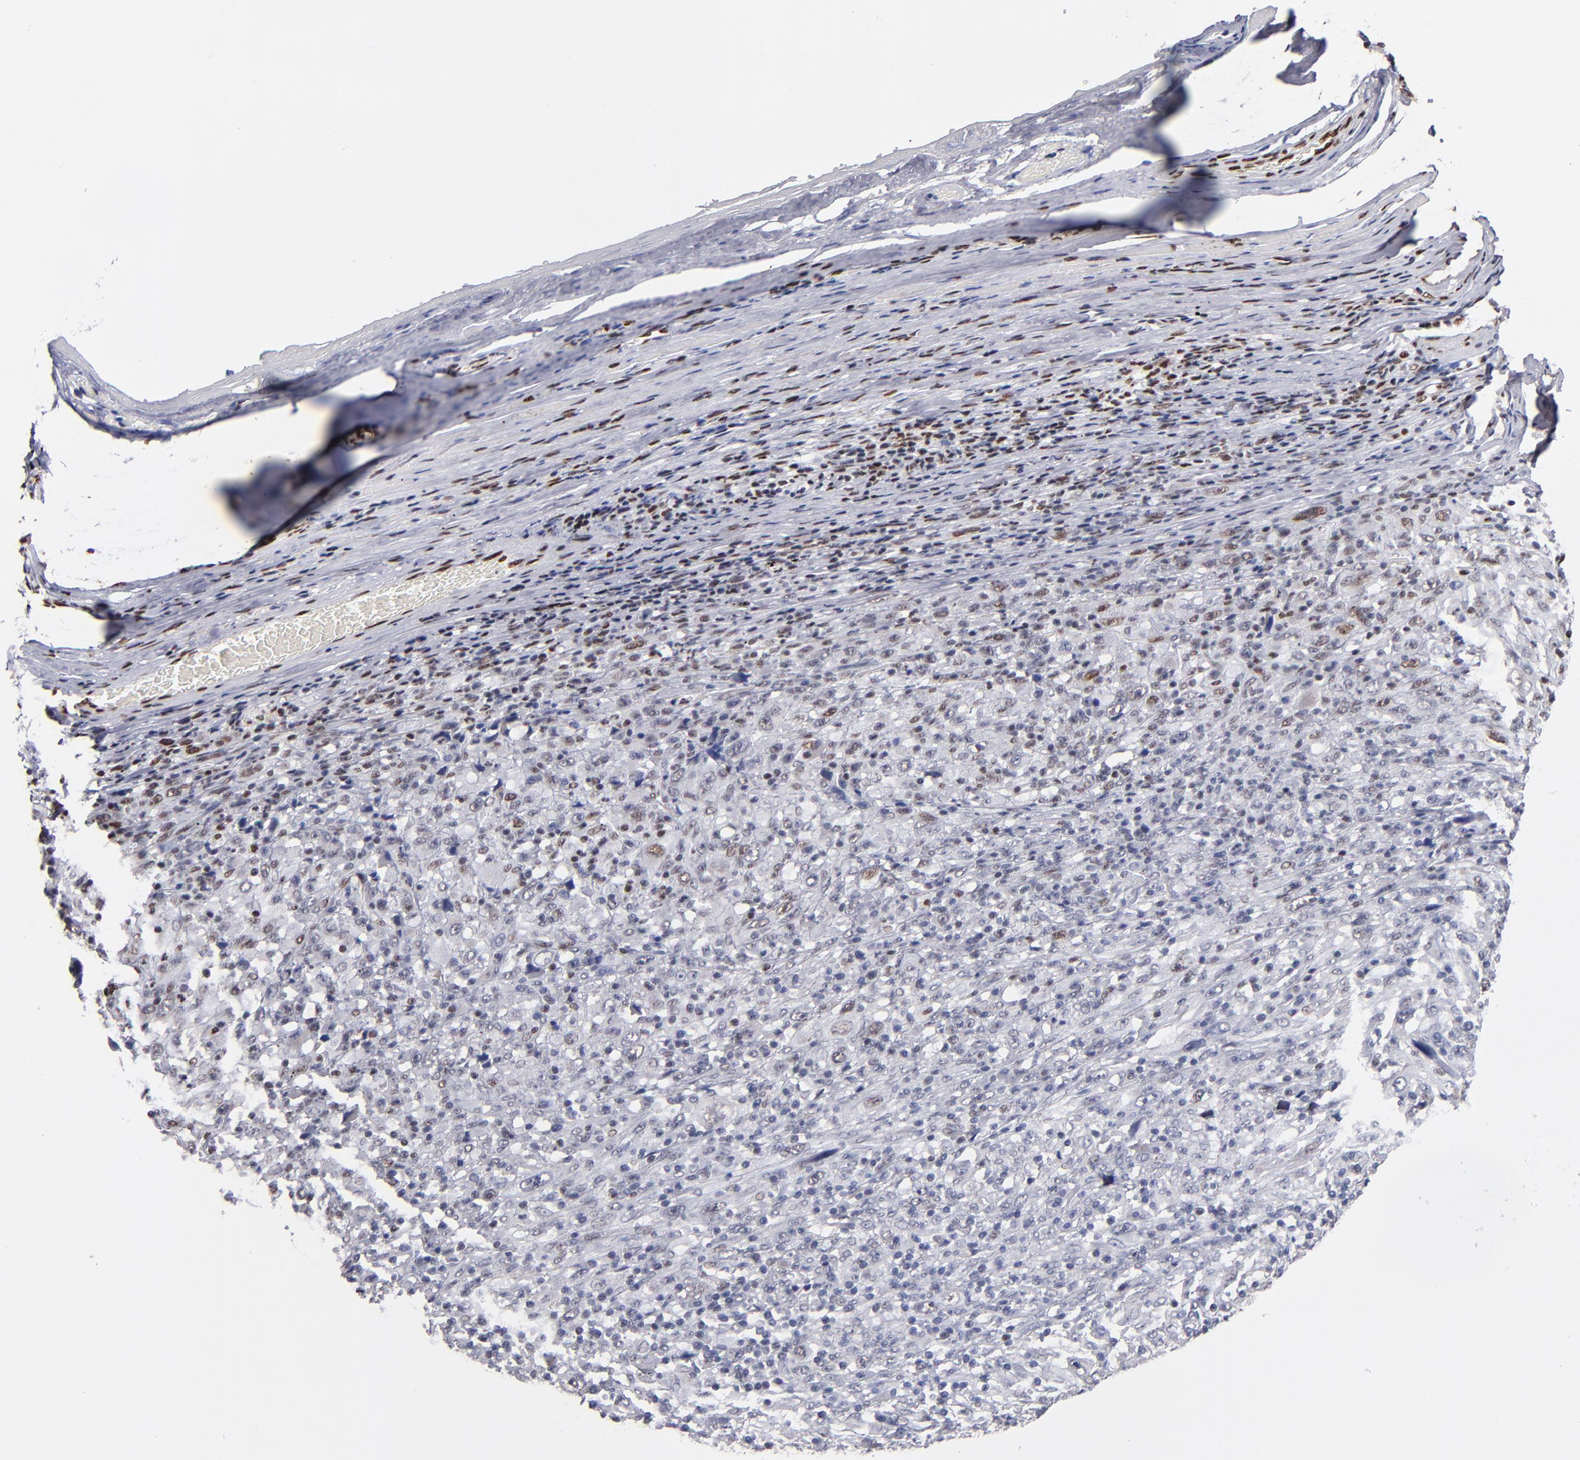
{"staining": {"intensity": "weak", "quantity": "<25%", "location": "nuclear"}, "tissue": "melanoma", "cell_type": "Tumor cells", "image_type": "cancer", "snomed": [{"axis": "morphology", "description": "Malignant melanoma, Metastatic site"}, {"axis": "topography", "description": "Skin"}], "caption": "This histopathology image is of malignant melanoma (metastatic site) stained with immunohistochemistry (IHC) to label a protein in brown with the nuclei are counter-stained blue. There is no expression in tumor cells.", "gene": "MN1", "patient": {"sex": "female", "age": 56}}